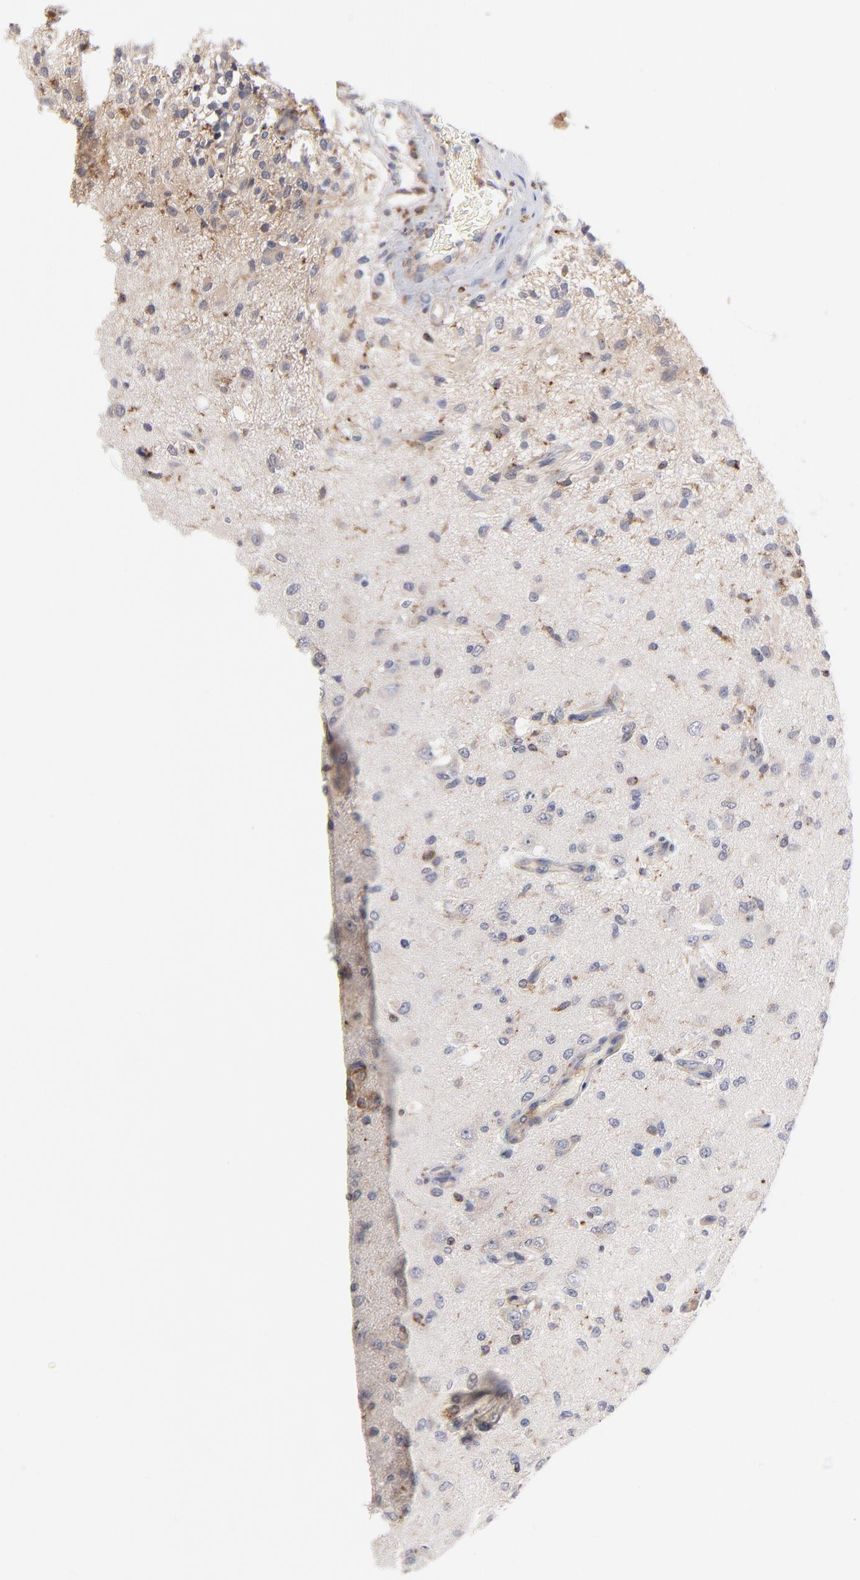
{"staining": {"intensity": "weak", "quantity": "<25%", "location": "cytoplasmic/membranous"}, "tissue": "glioma", "cell_type": "Tumor cells", "image_type": "cancer", "snomed": [{"axis": "morphology", "description": "Normal tissue, NOS"}, {"axis": "morphology", "description": "Glioma, malignant, High grade"}, {"axis": "topography", "description": "Cerebral cortex"}], "caption": "An immunohistochemistry (IHC) image of malignant high-grade glioma is shown. There is no staining in tumor cells of malignant high-grade glioma.", "gene": "WIPF1", "patient": {"sex": "male", "age": 77}}